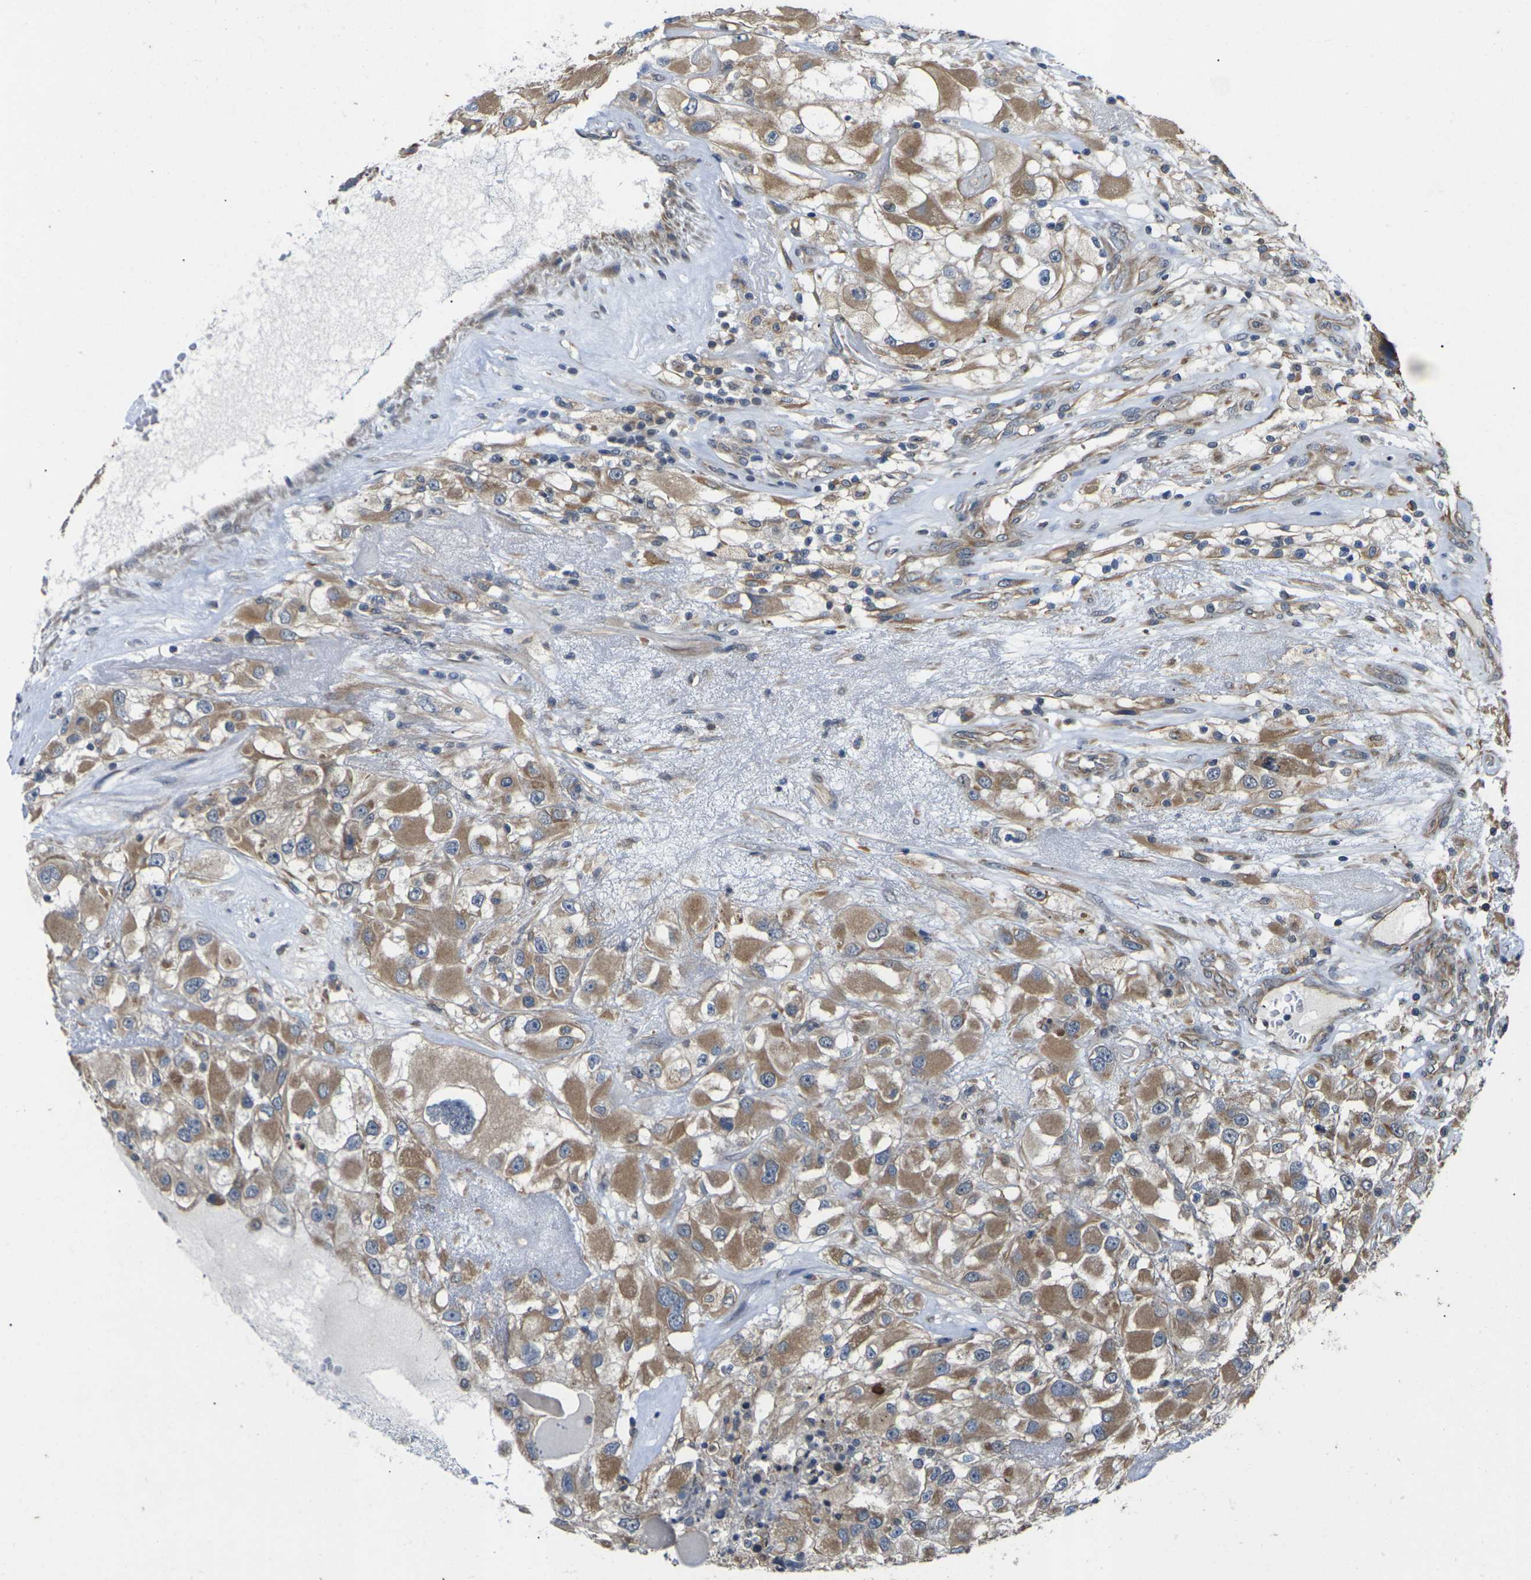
{"staining": {"intensity": "moderate", "quantity": ">75%", "location": "cytoplasmic/membranous"}, "tissue": "renal cancer", "cell_type": "Tumor cells", "image_type": "cancer", "snomed": [{"axis": "morphology", "description": "Adenocarcinoma, NOS"}, {"axis": "topography", "description": "Kidney"}], "caption": "Immunohistochemical staining of human renal cancer displays medium levels of moderate cytoplasmic/membranous staining in approximately >75% of tumor cells. The protein is shown in brown color, while the nuclei are stained blue.", "gene": "DKK2", "patient": {"sex": "female", "age": 52}}